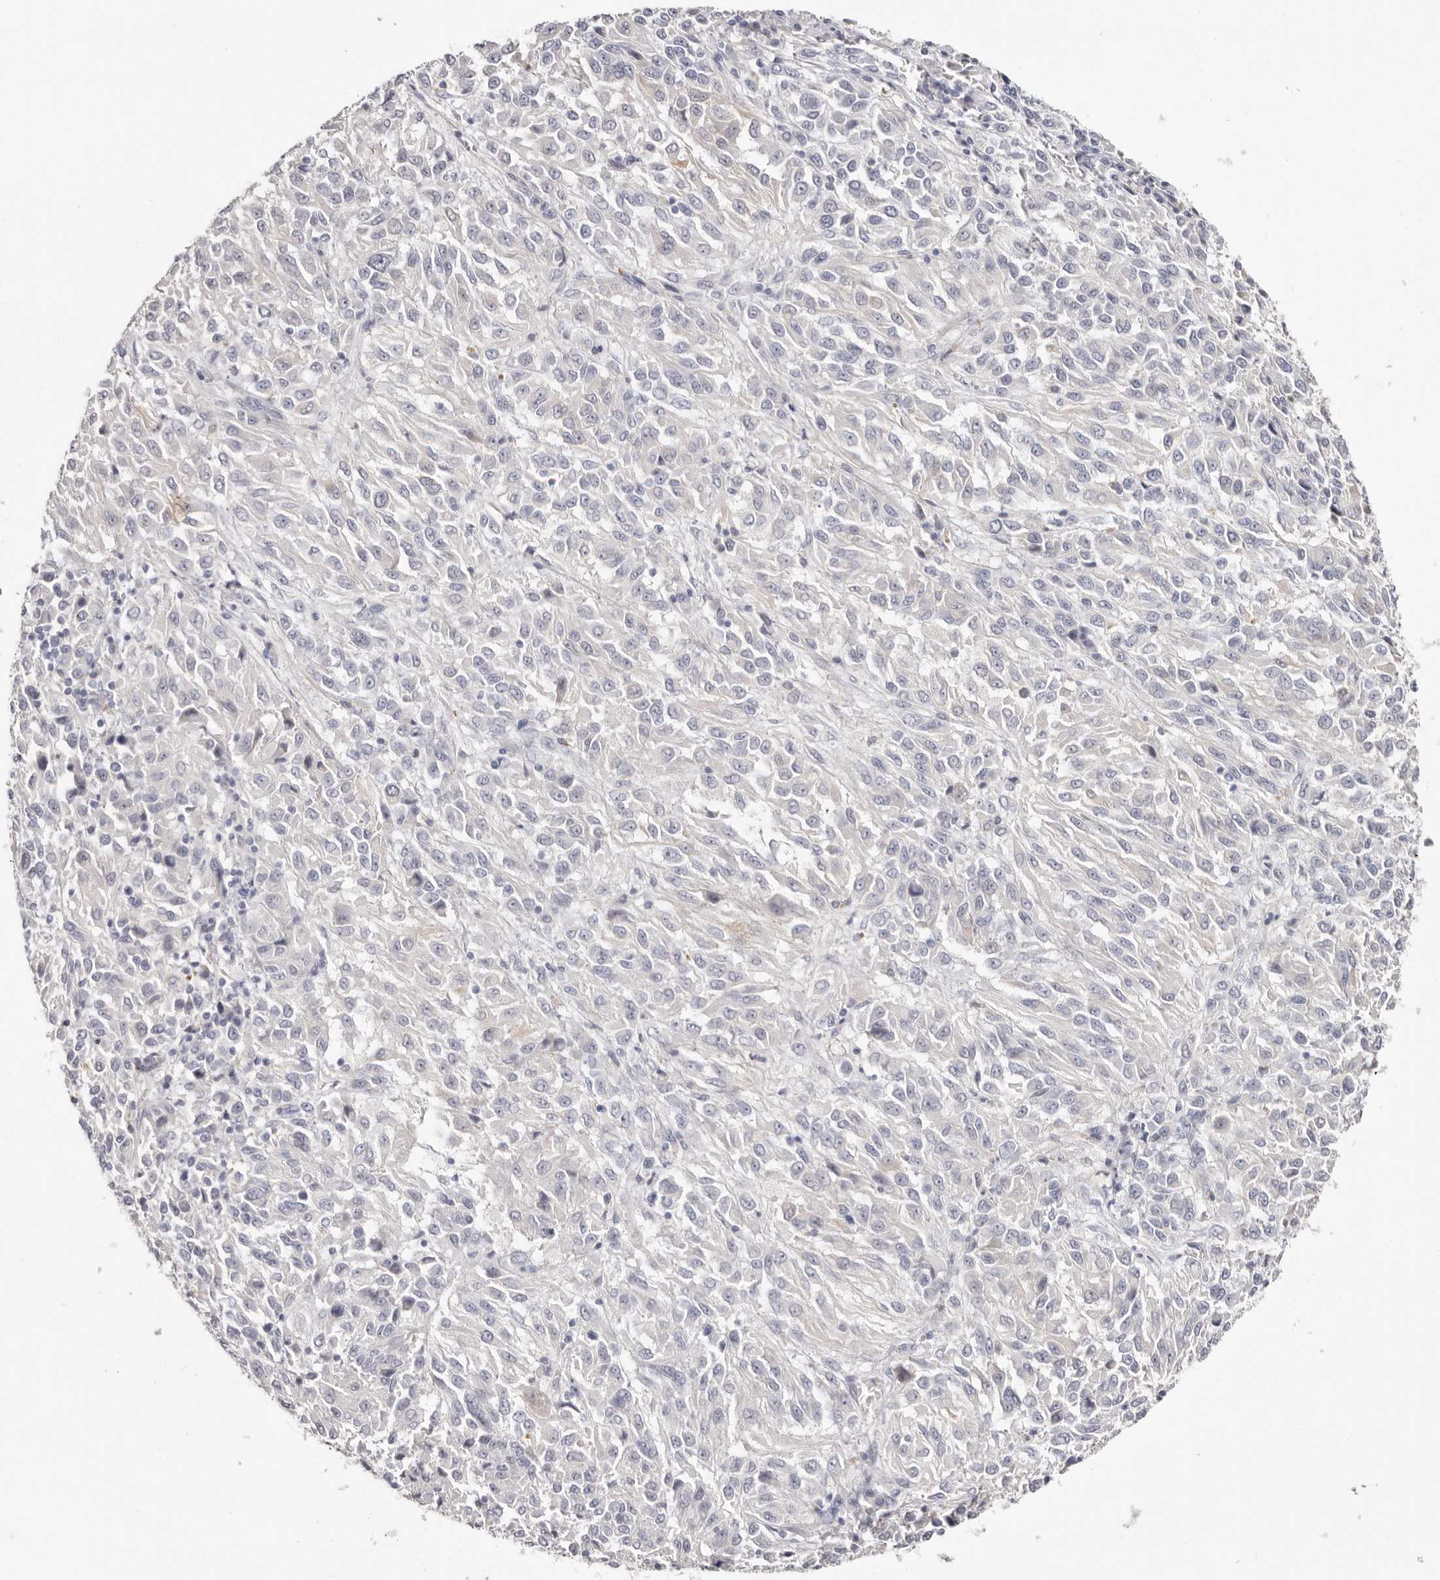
{"staining": {"intensity": "negative", "quantity": "none", "location": "none"}, "tissue": "melanoma", "cell_type": "Tumor cells", "image_type": "cancer", "snomed": [{"axis": "morphology", "description": "Malignant melanoma, Metastatic site"}, {"axis": "topography", "description": "Lung"}], "caption": "Image shows no protein positivity in tumor cells of malignant melanoma (metastatic site) tissue. (IHC, brightfield microscopy, high magnification).", "gene": "PKDCC", "patient": {"sex": "male", "age": 64}}